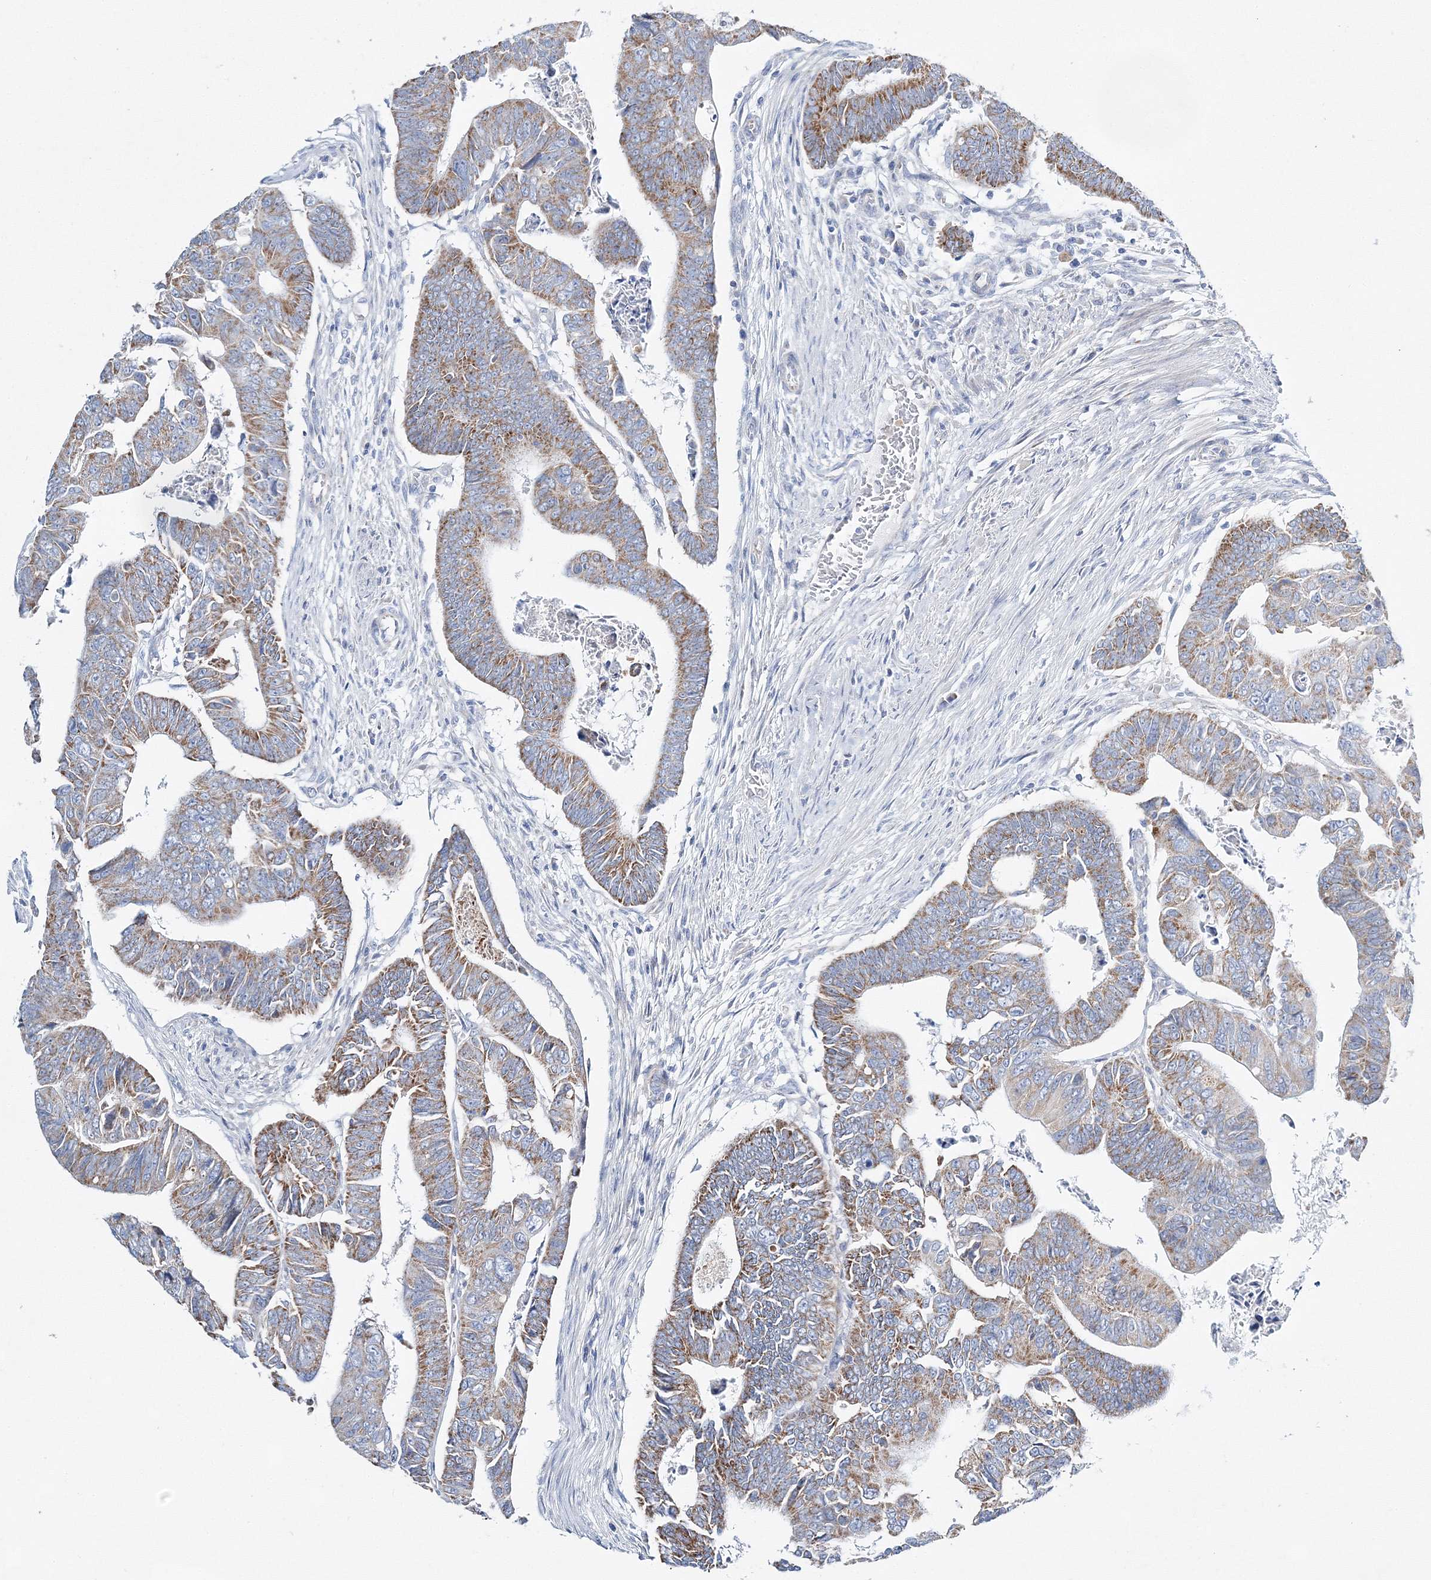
{"staining": {"intensity": "moderate", "quantity": ">75%", "location": "cytoplasmic/membranous"}, "tissue": "colorectal cancer", "cell_type": "Tumor cells", "image_type": "cancer", "snomed": [{"axis": "morphology", "description": "Adenocarcinoma, NOS"}, {"axis": "topography", "description": "Rectum"}], "caption": "Tumor cells reveal medium levels of moderate cytoplasmic/membranous expression in approximately >75% of cells in adenocarcinoma (colorectal). The protein of interest is stained brown, and the nuclei are stained in blue (DAB IHC with brightfield microscopy, high magnification).", "gene": "HIBCH", "patient": {"sex": "female", "age": 65}}